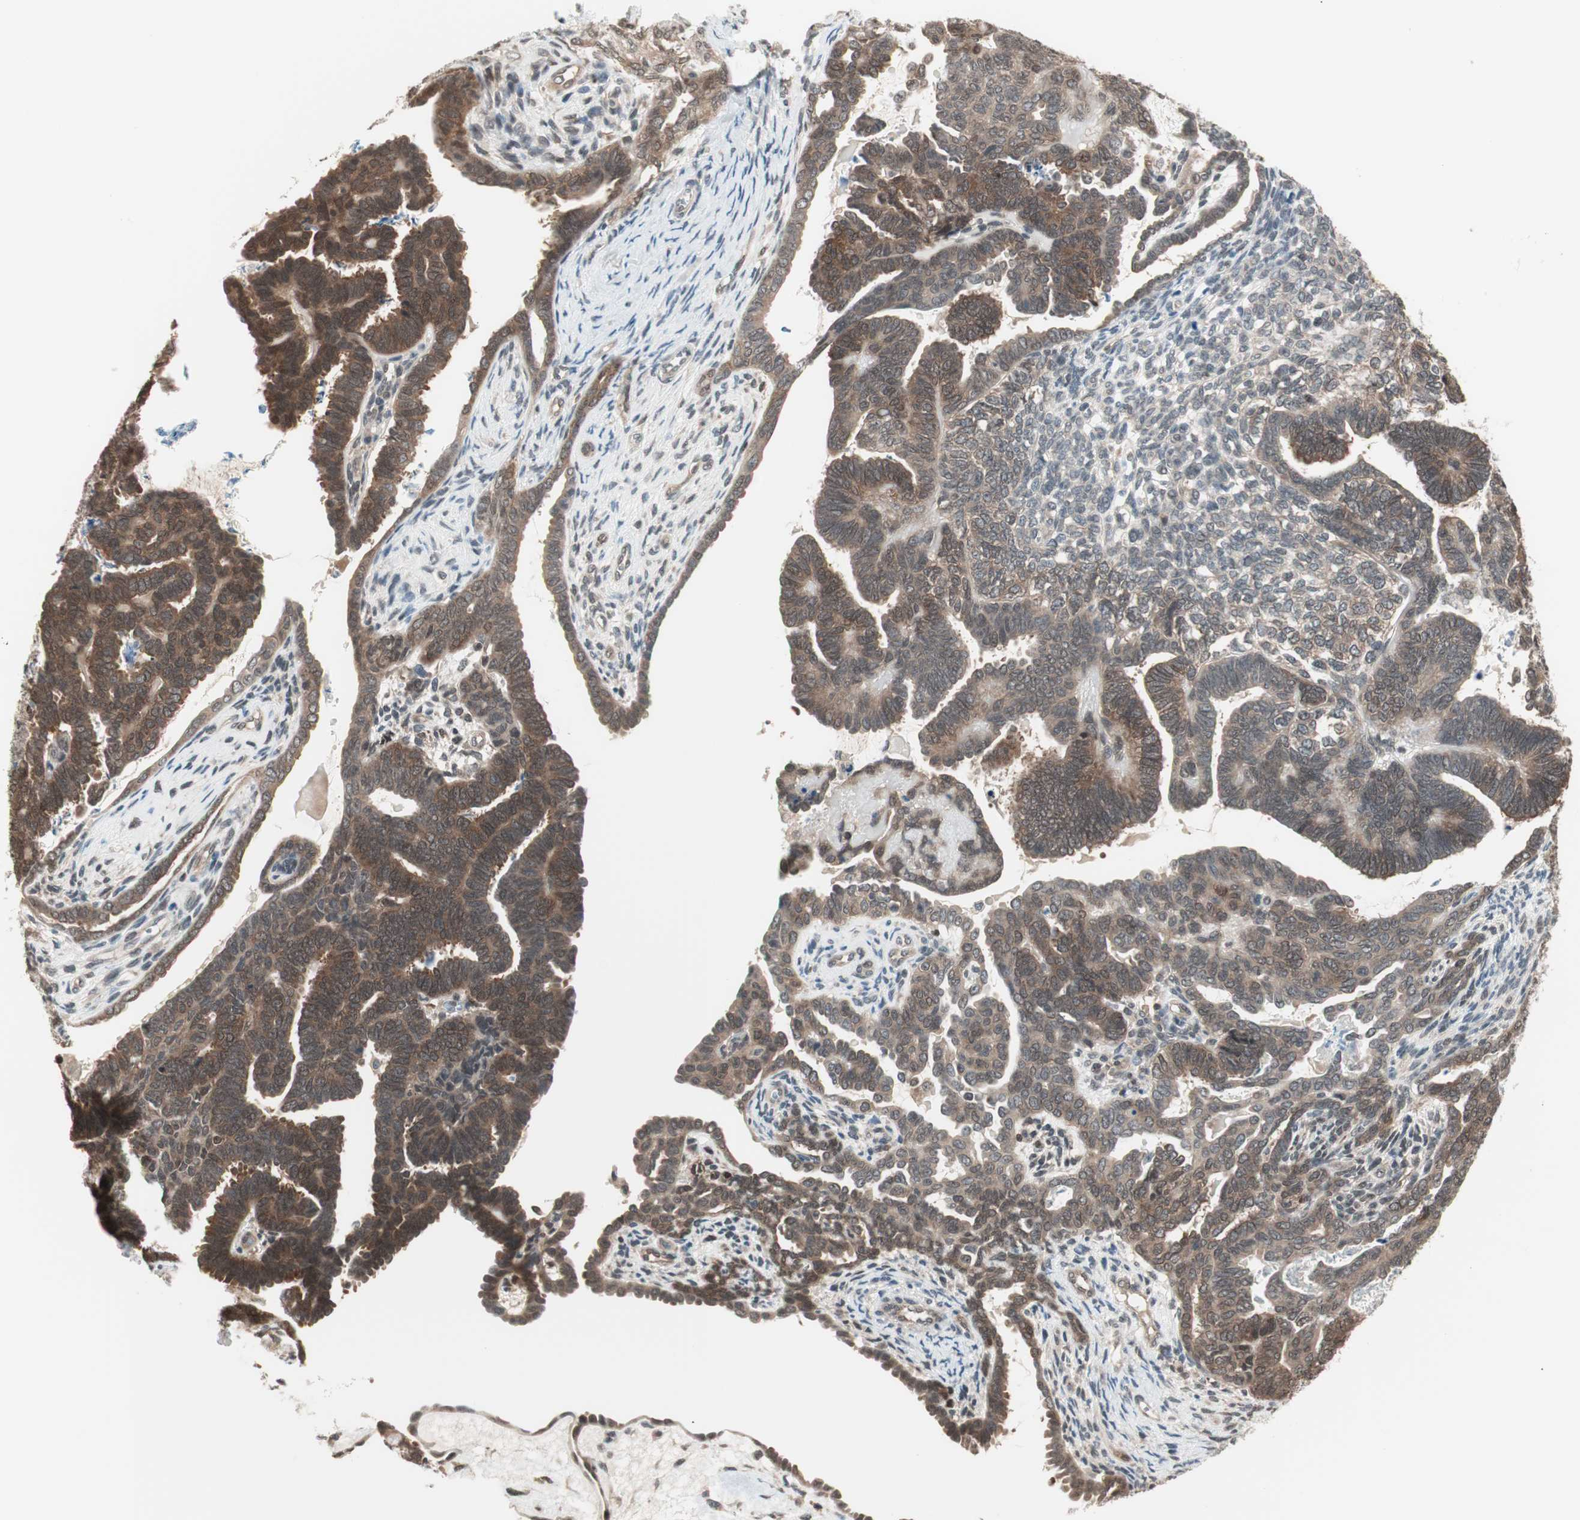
{"staining": {"intensity": "weak", "quantity": "25%-75%", "location": "cytoplasmic/membranous"}, "tissue": "endometrial cancer", "cell_type": "Tumor cells", "image_type": "cancer", "snomed": [{"axis": "morphology", "description": "Neoplasm, malignant, NOS"}, {"axis": "topography", "description": "Endometrium"}], "caption": "A low amount of weak cytoplasmic/membranous expression is present in about 25%-75% of tumor cells in endometrial cancer (neoplasm (malignant)) tissue.", "gene": "UBE2I", "patient": {"sex": "female", "age": 74}}